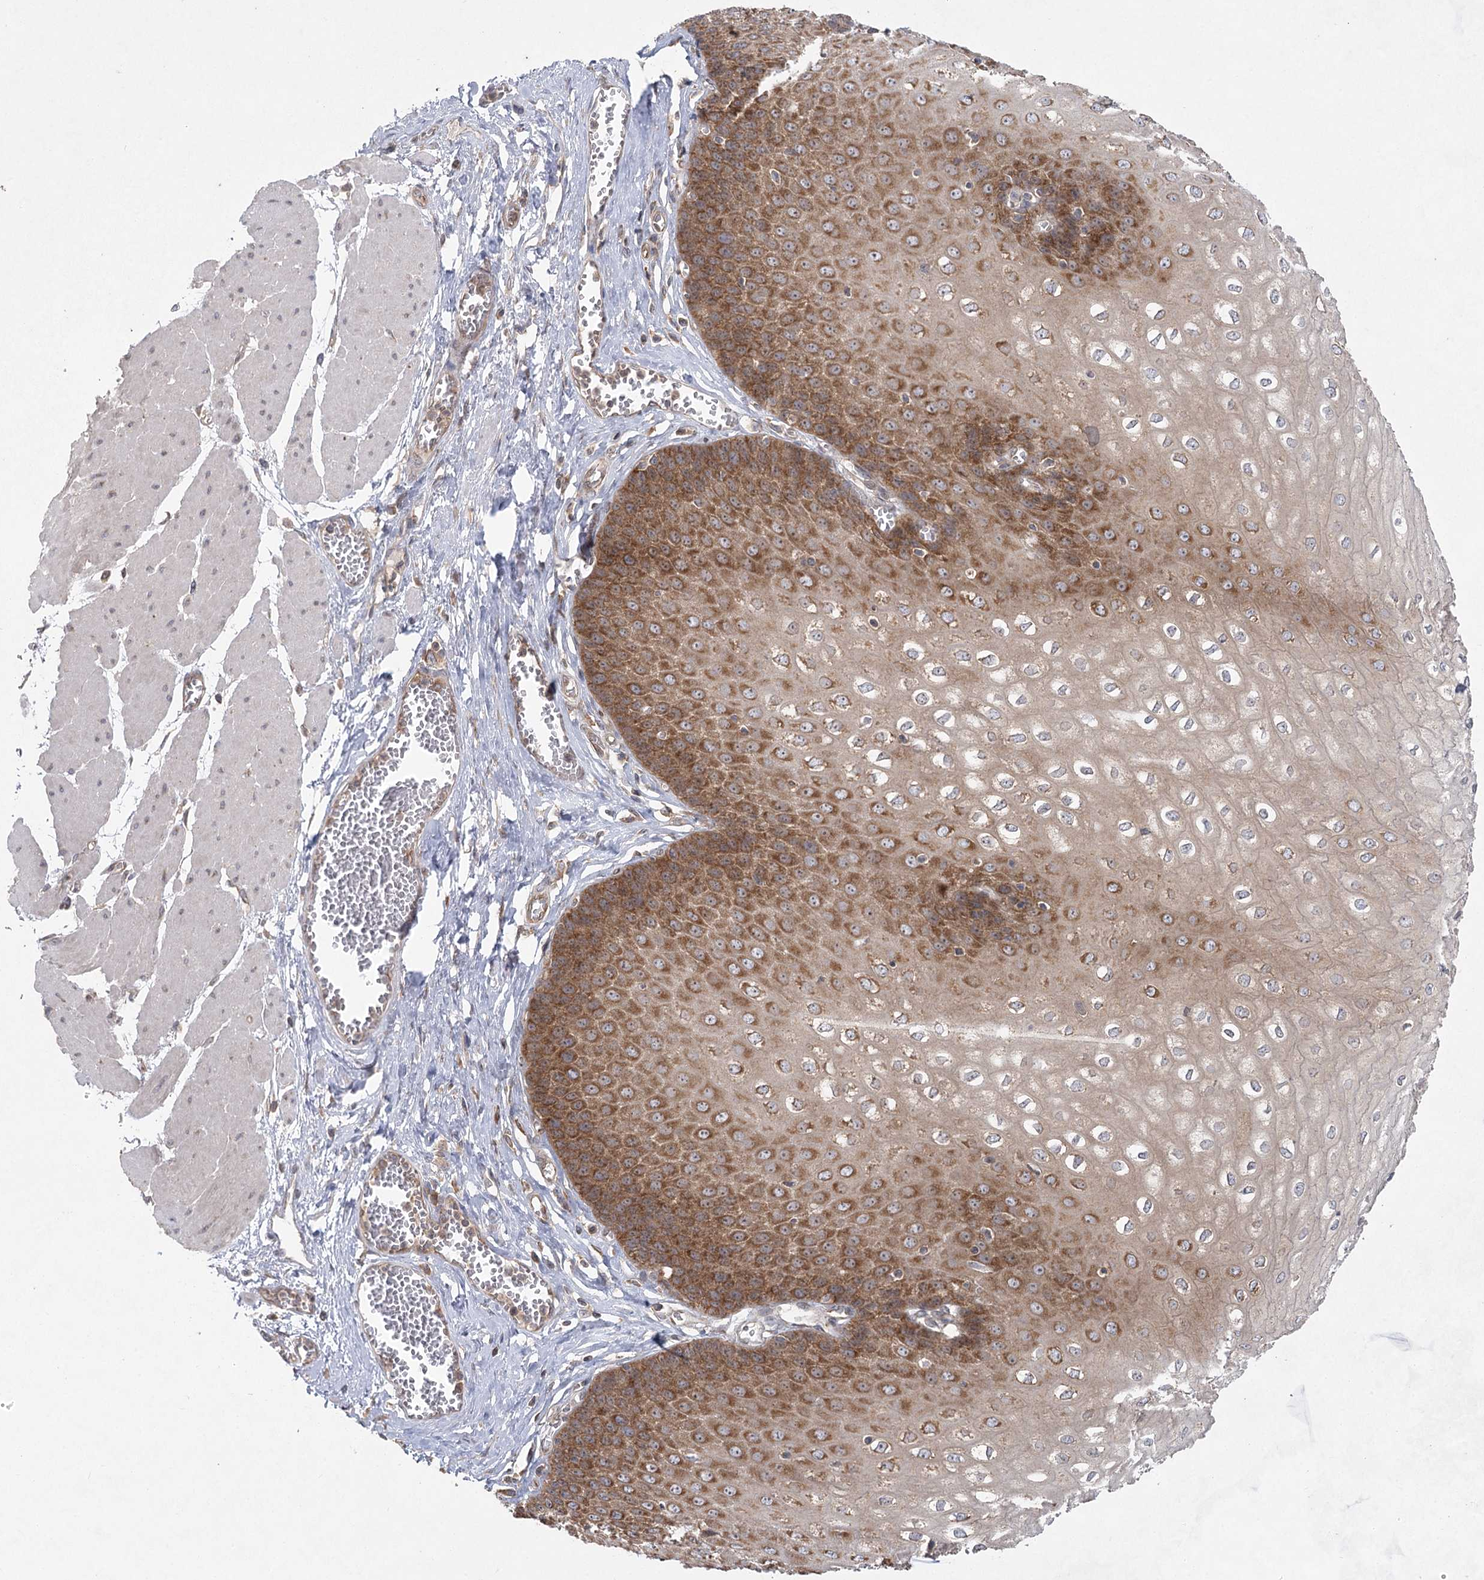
{"staining": {"intensity": "moderate", "quantity": "25%-75%", "location": "cytoplasmic/membranous"}, "tissue": "esophagus", "cell_type": "Squamous epithelial cells", "image_type": "normal", "snomed": [{"axis": "morphology", "description": "Normal tissue, NOS"}, {"axis": "topography", "description": "Esophagus"}], "caption": "Immunohistochemical staining of benign human esophagus exhibits moderate cytoplasmic/membranous protein staining in approximately 25%-75% of squamous epithelial cells. The staining was performed using DAB (3,3'-diaminobenzidine) to visualize the protein expression in brown, while the nuclei were stained in blue with hematoxylin (Magnification: 20x).", "gene": "EIF3A", "patient": {"sex": "male", "age": 60}}